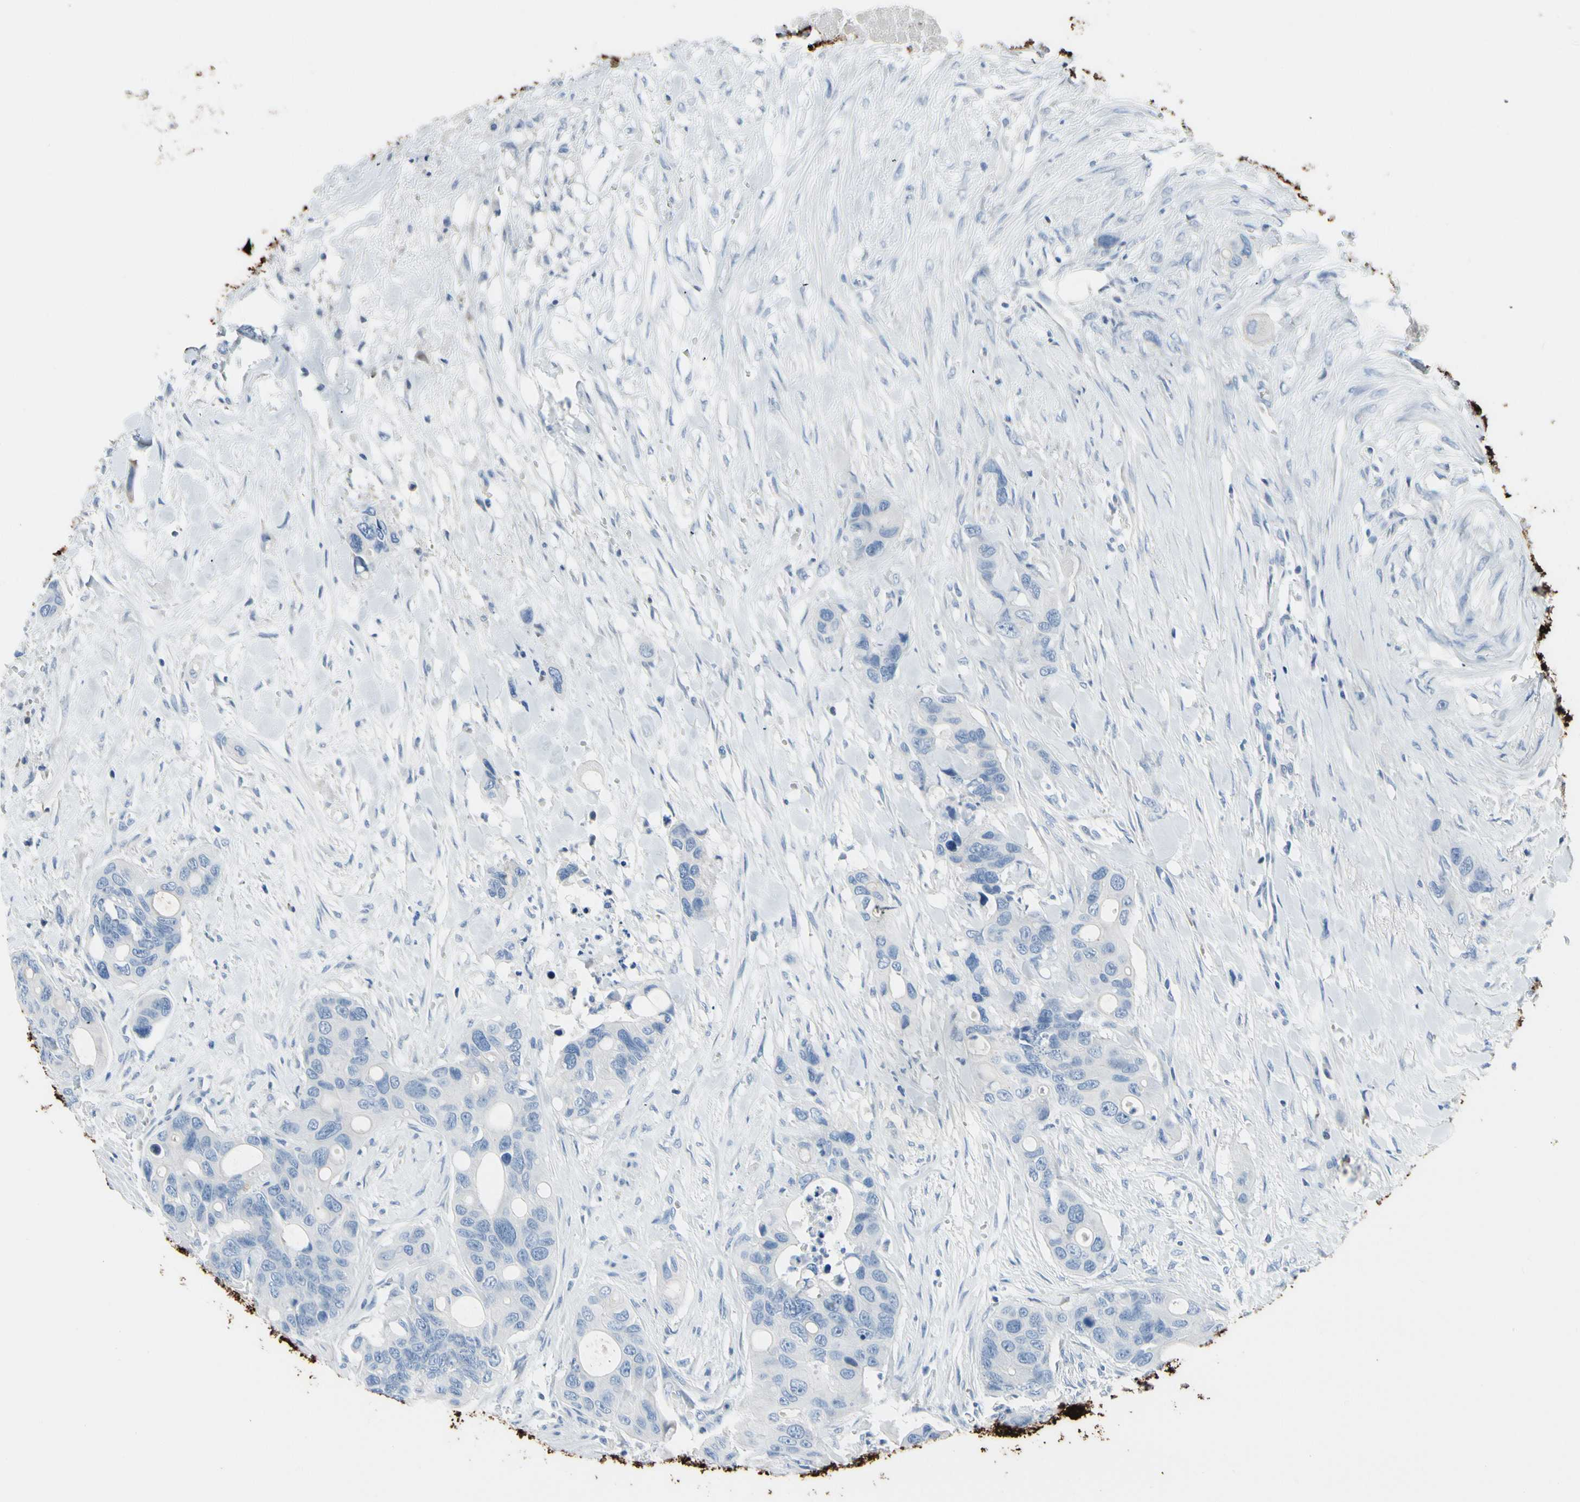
{"staining": {"intensity": "negative", "quantity": "none", "location": "none"}, "tissue": "colorectal cancer", "cell_type": "Tumor cells", "image_type": "cancer", "snomed": [{"axis": "morphology", "description": "Adenocarcinoma, NOS"}, {"axis": "topography", "description": "Colon"}], "caption": "High power microscopy micrograph of an IHC micrograph of colorectal cancer (adenocarcinoma), revealing no significant positivity in tumor cells. The staining was performed using DAB (3,3'-diaminobenzidine) to visualize the protein expression in brown, while the nuclei were stained in blue with hematoxylin (Magnification: 20x).", "gene": "MUC5B", "patient": {"sex": "female", "age": 57}}